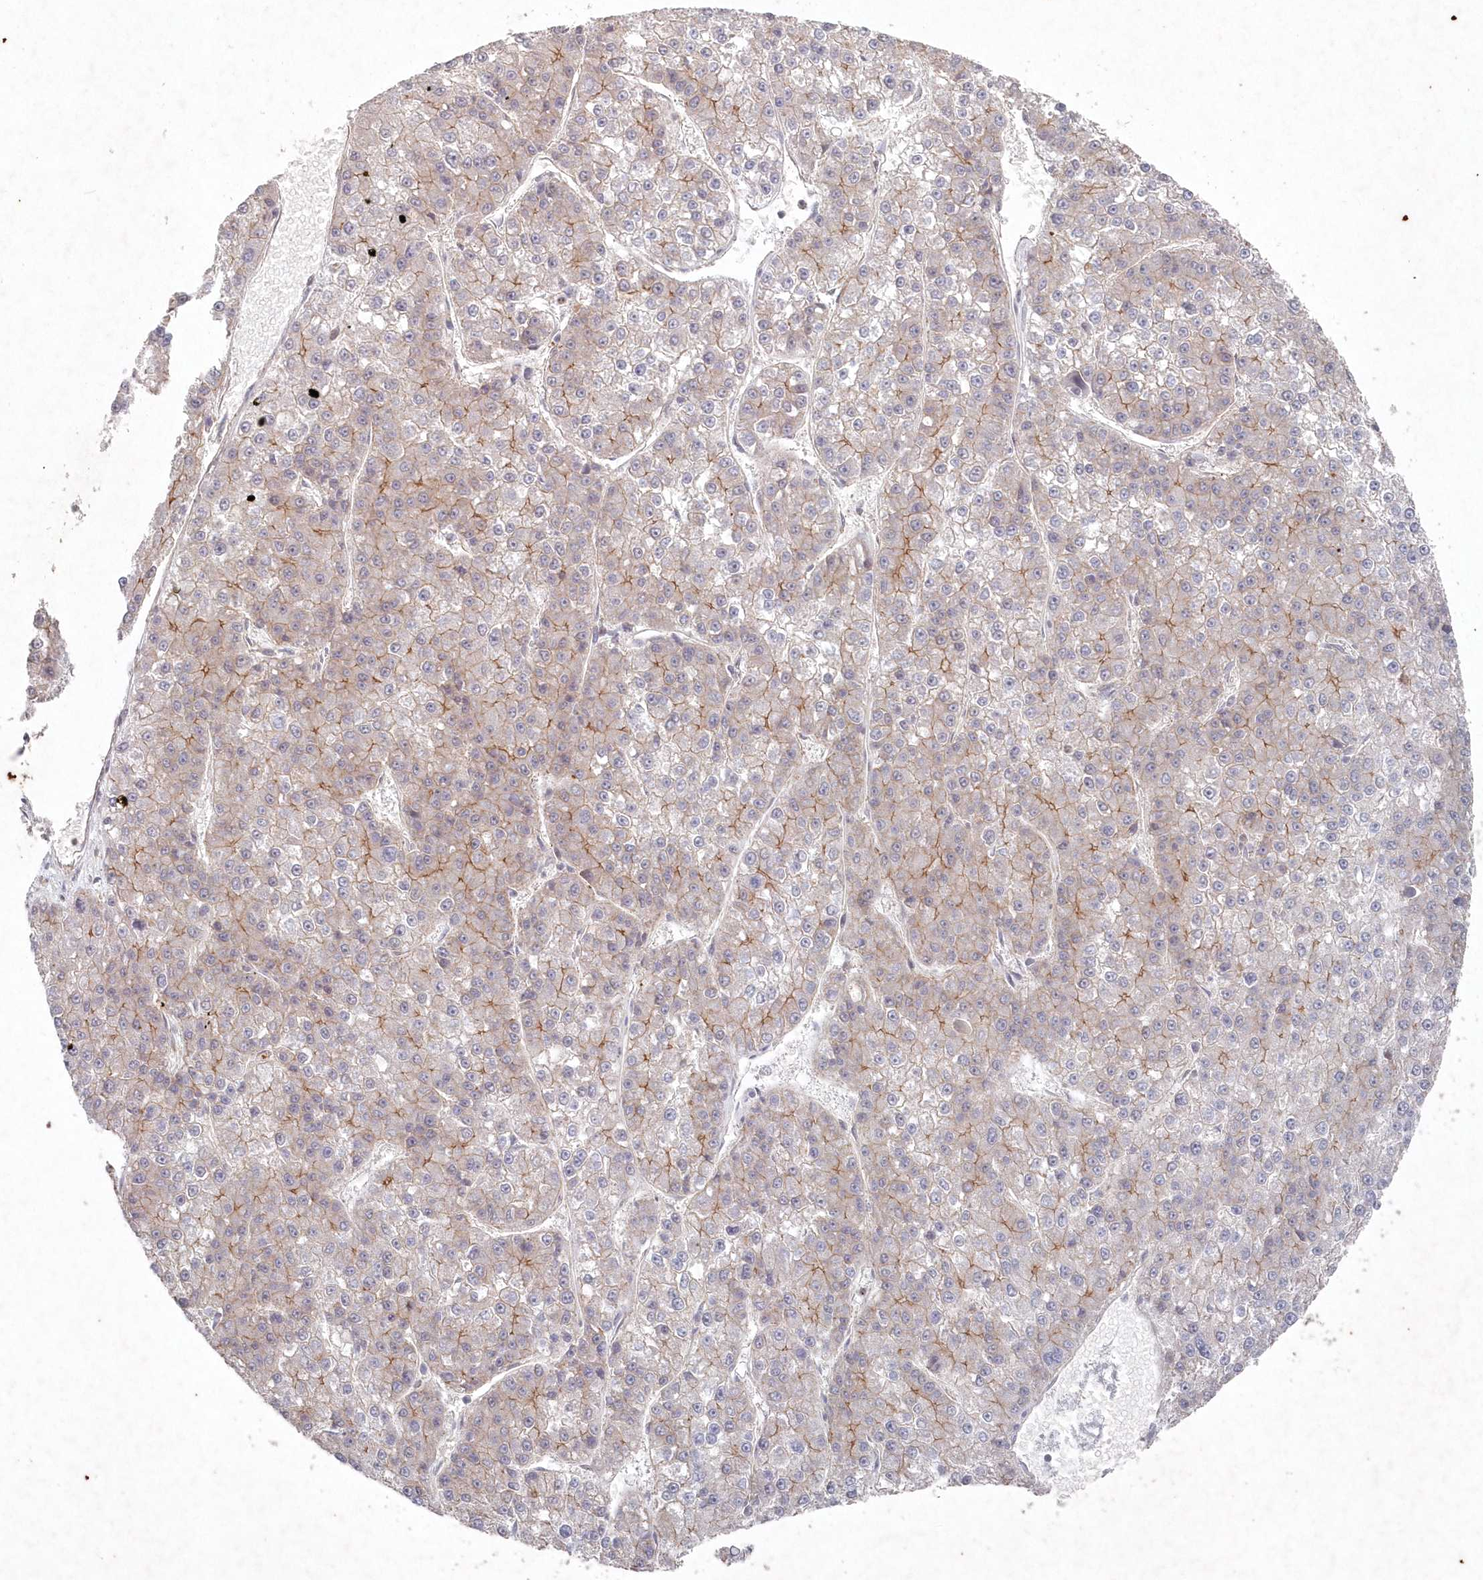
{"staining": {"intensity": "moderate", "quantity": "<25%", "location": "cytoplasmic/membranous"}, "tissue": "liver cancer", "cell_type": "Tumor cells", "image_type": "cancer", "snomed": [{"axis": "morphology", "description": "Carcinoma, Hepatocellular, NOS"}, {"axis": "topography", "description": "Liver"}], "caption": "A brown stain highlights moderate cytoplasmic/membranous positivity of a protein in human hepatocellular carcinoma (liver) tumor cells.", "gene": "VSIG2", "patient": {"sex": "female", "age": 73}}